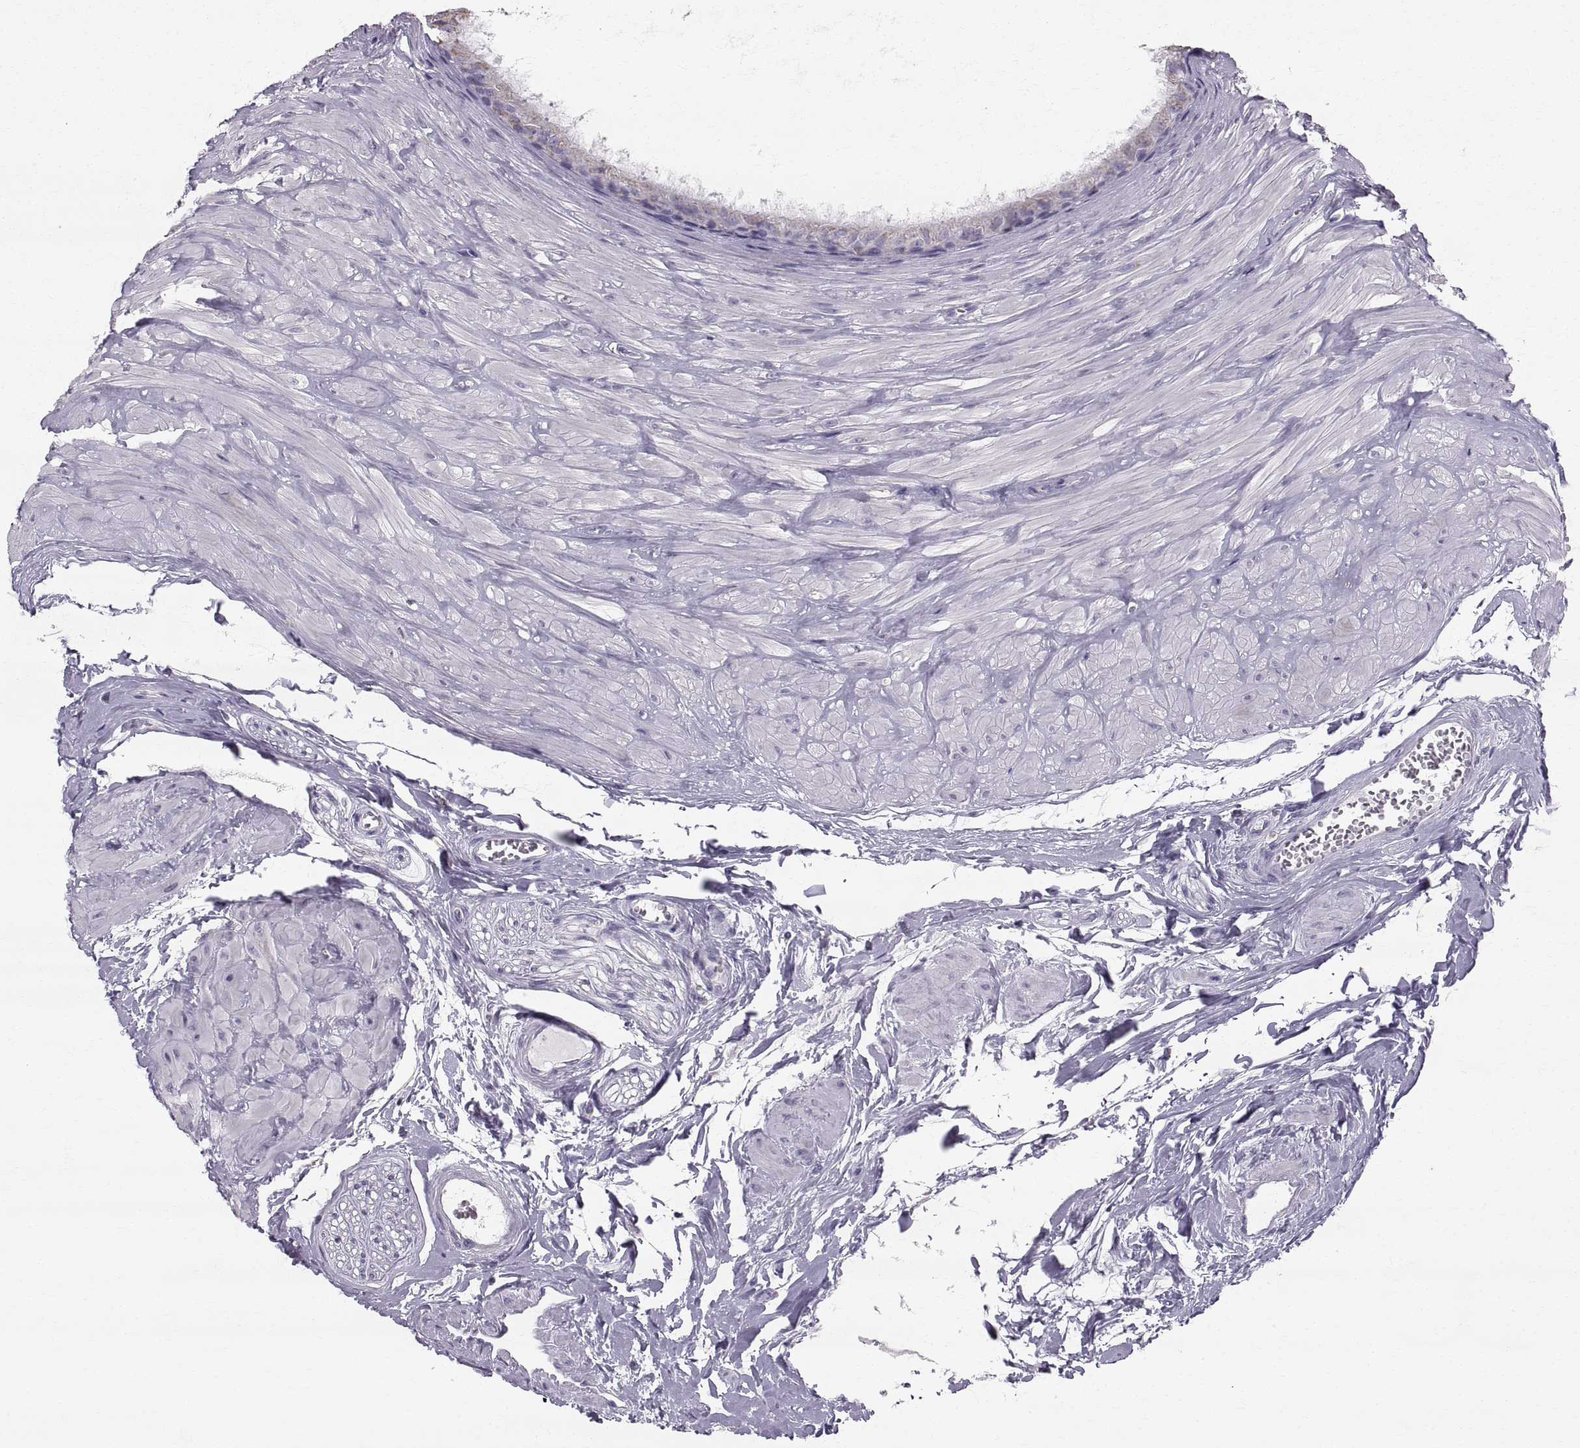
{"staining": {"intensity": "negative", "quantity": "none", "location": "none"}, "tissue": "epididymis", "cell_type": "Glandular cells", "image_type": "normal", "snomed": [{"axis": "morphology", "description": "Normal tissue, NOS"}, {"axis": "topography", "description": "Epididymis"}], "caption": "An immunohistochemistry histopathology image of normal epididymis is shown. There is no staining in glandular cells of epididymis. The staining was performed using DAB to visualize the protein expression in brown, while the nuclei were stained in blue with hematoxylin (Magnification: 20x).", "gene": "STMND1", "patient": {"sex": "male", "age": 37}}